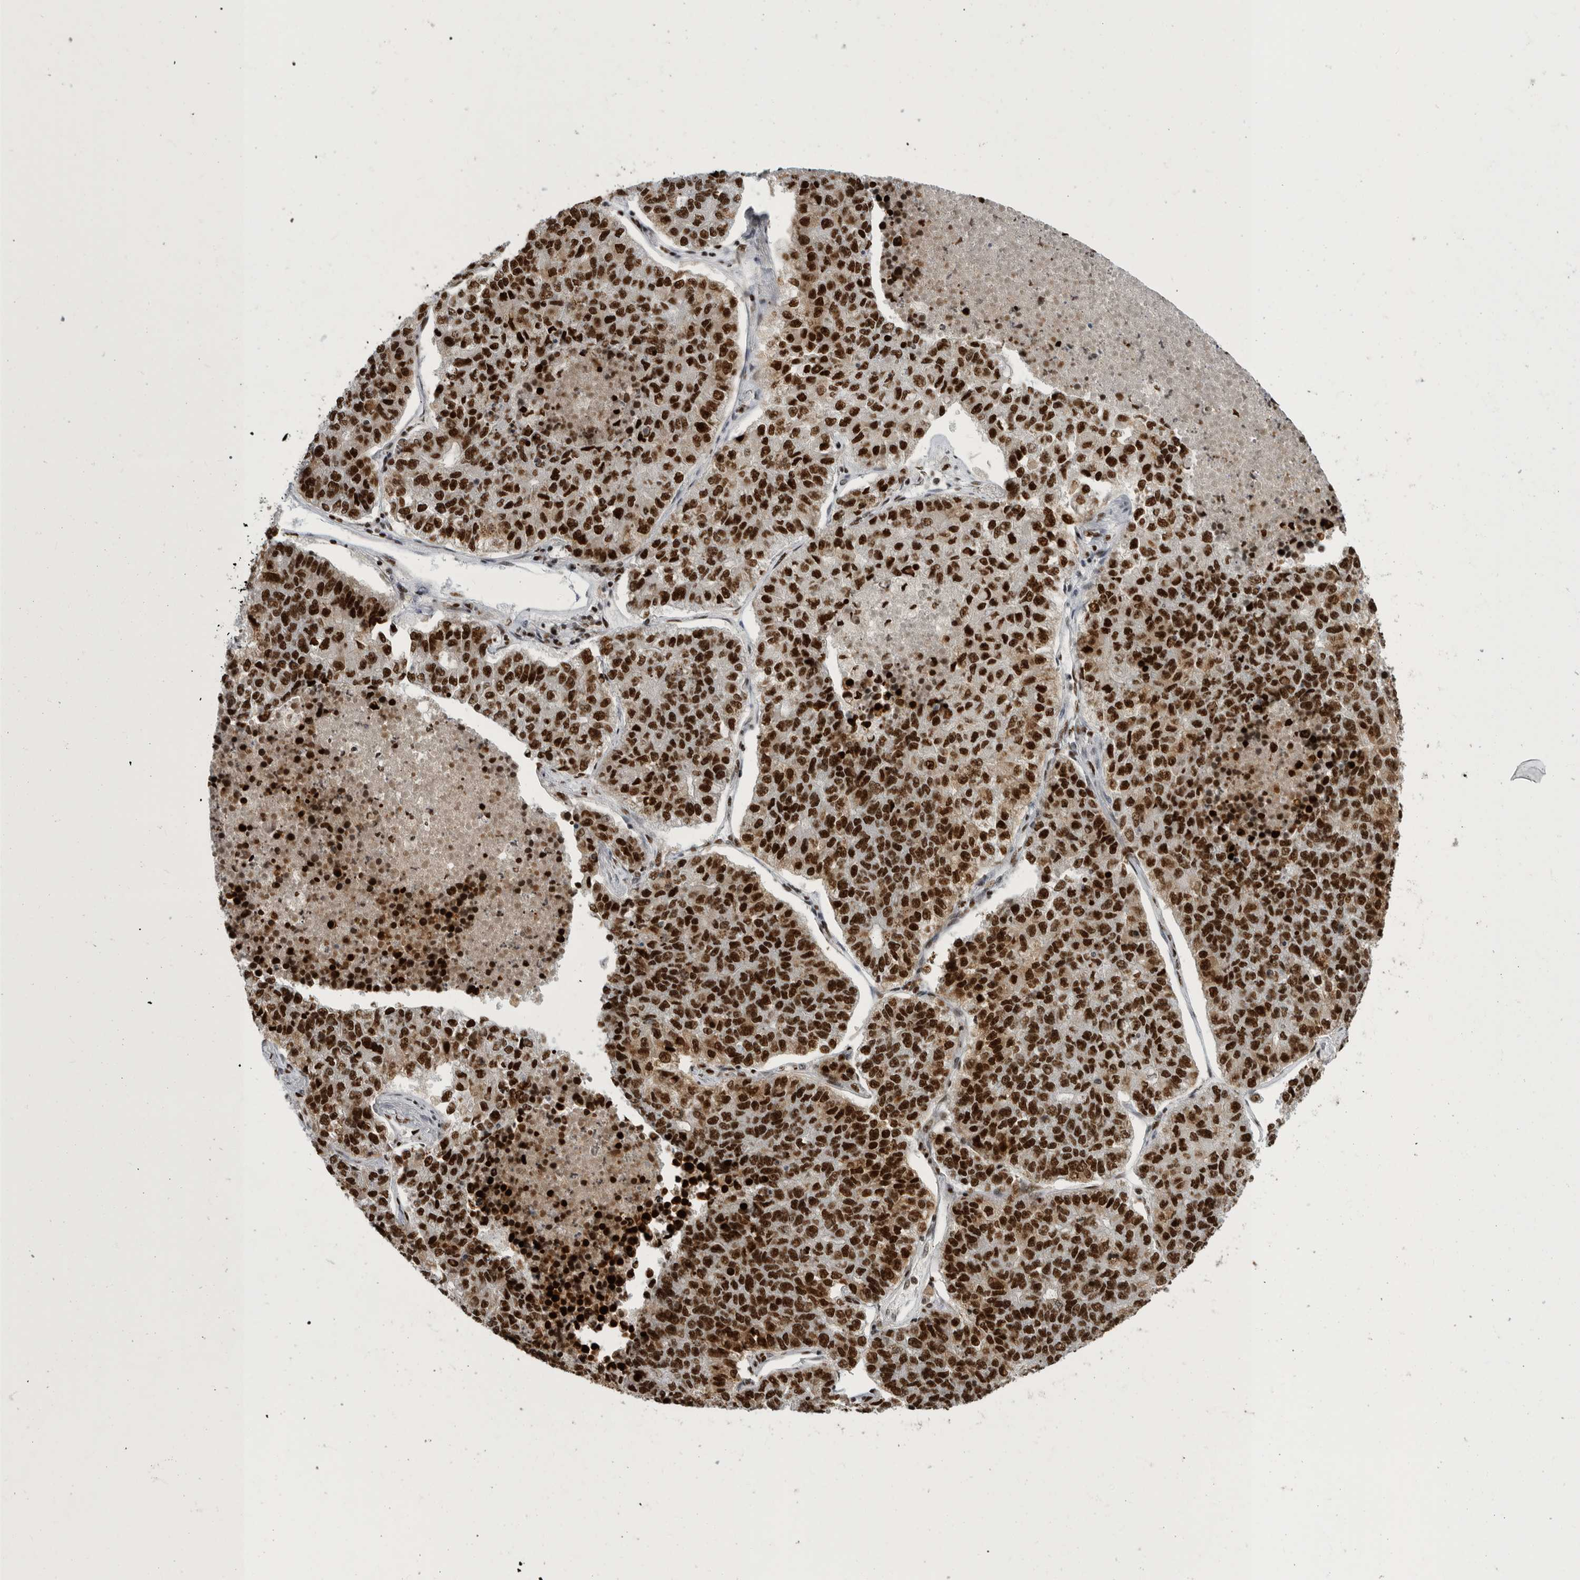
{"staining": {"intensity": "strong", "quantity": ">75%", "location": "nuclear"}, "tissue": "lung cancer", "cell_type": "Tumor cells", "image_type": "cancer", "snomed": [{"axis": "morphology", "description": "Adenocarcinoma, NOS"}, {"axis": "topography", "description": "Lung"}], "caption": "Immunohistochemical staining of lung cancer demonstrates high levels of strong nuclear protein staining in approximately >75% of tumor cells.", "gene": "BCLAF1", "patient": {"sex": "male", "age": 49}}